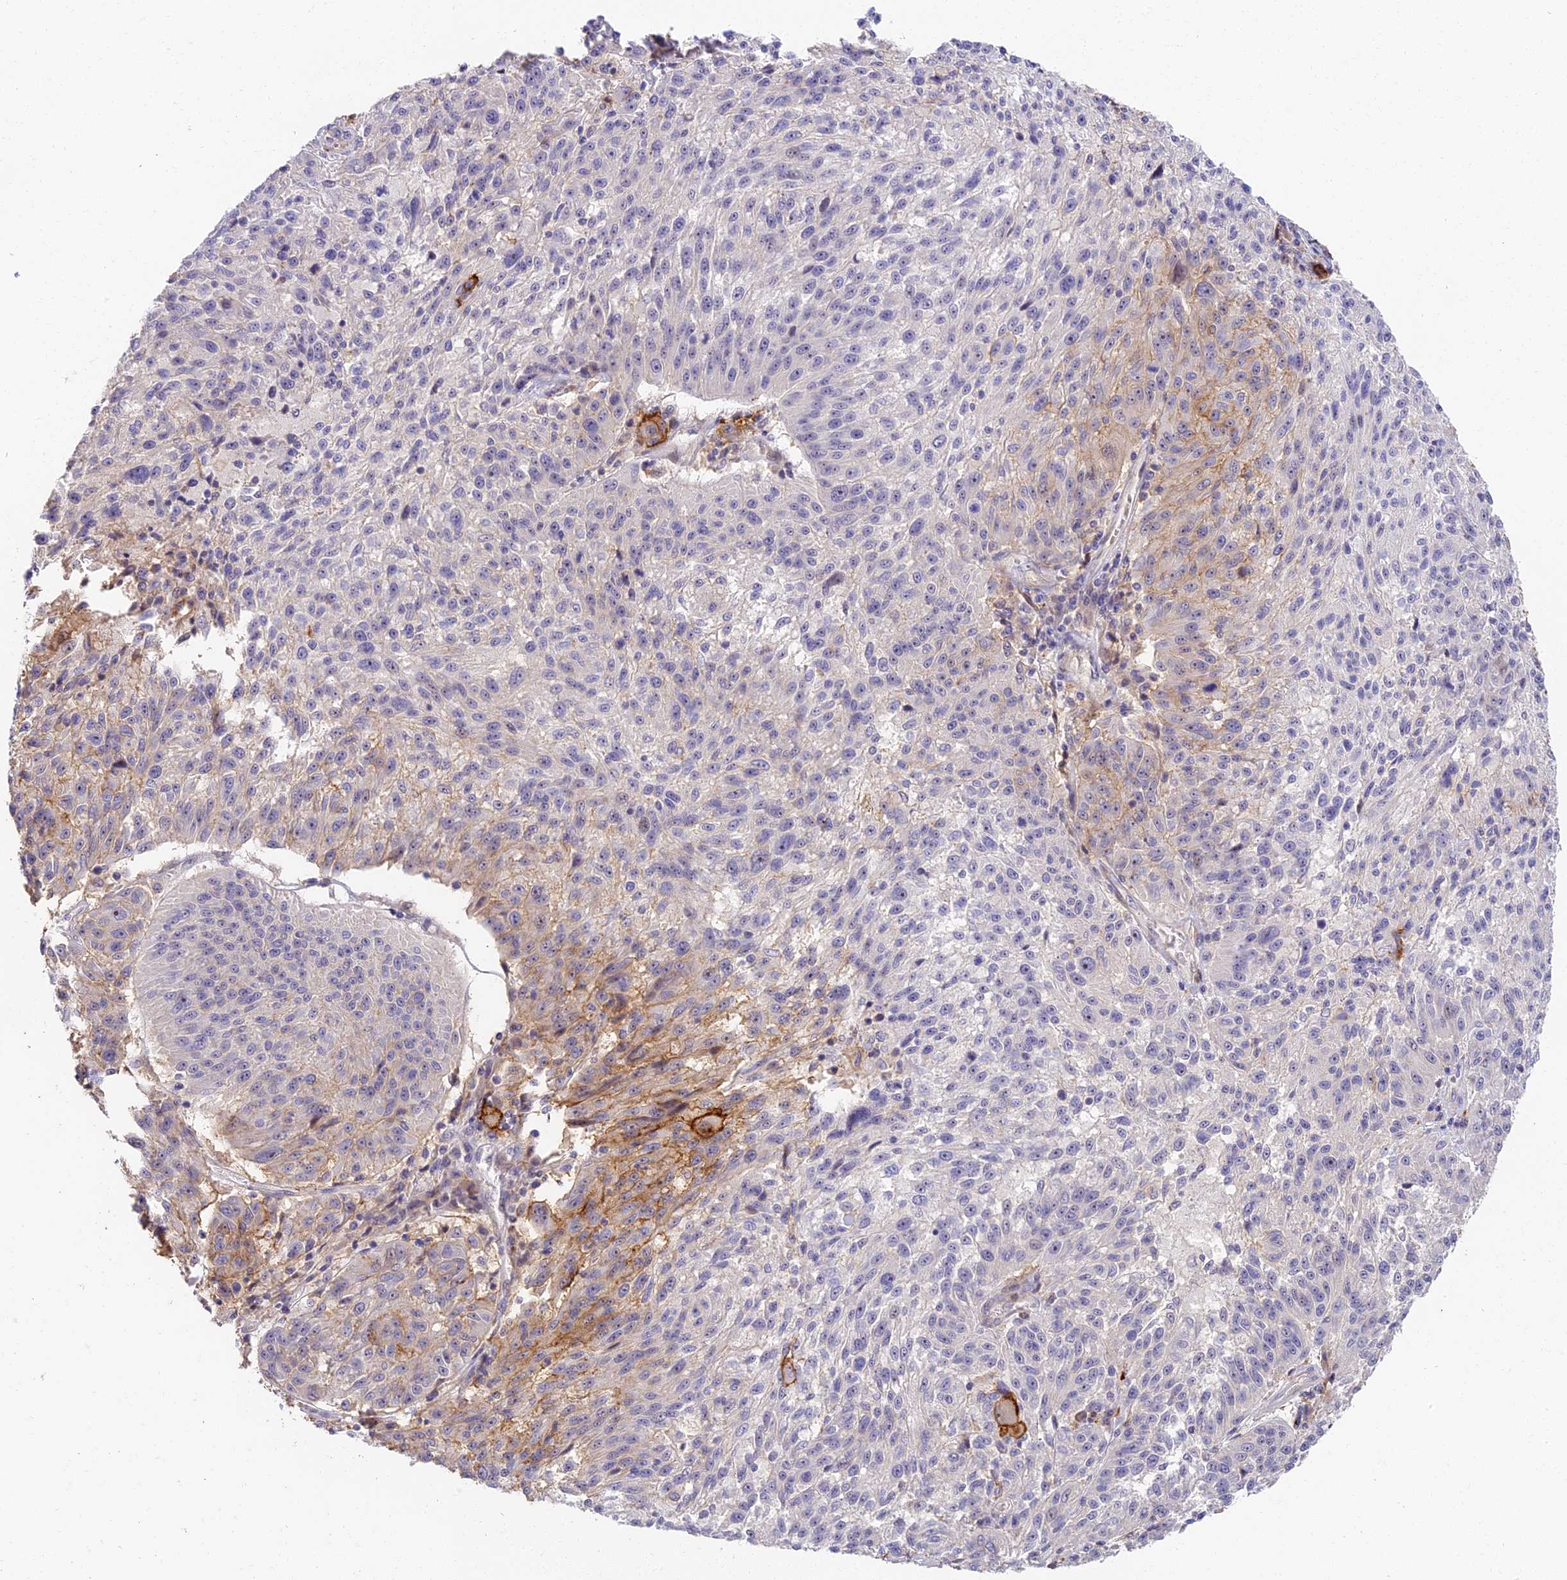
{"staining": {"intensity": "strong", "quantity": "<25%", "location": "cytoplasmic/membranous"}, "tissue": "melanoma", "cell_type": "Tumor cells", "image_type": "cancer", "snomed": [{"axis": "morphology", "description": "Malignant melanoma, NOS"}, {"axis": "topography", "description": "Skin"}], "caption": "The histopathology image shows a brown stain indicating the presence of a protein in the cytoplasmic/membranous of tumor cells in melanoma.", "gene": "NOD2", "patient": {"sex": "male", "age": 53}}